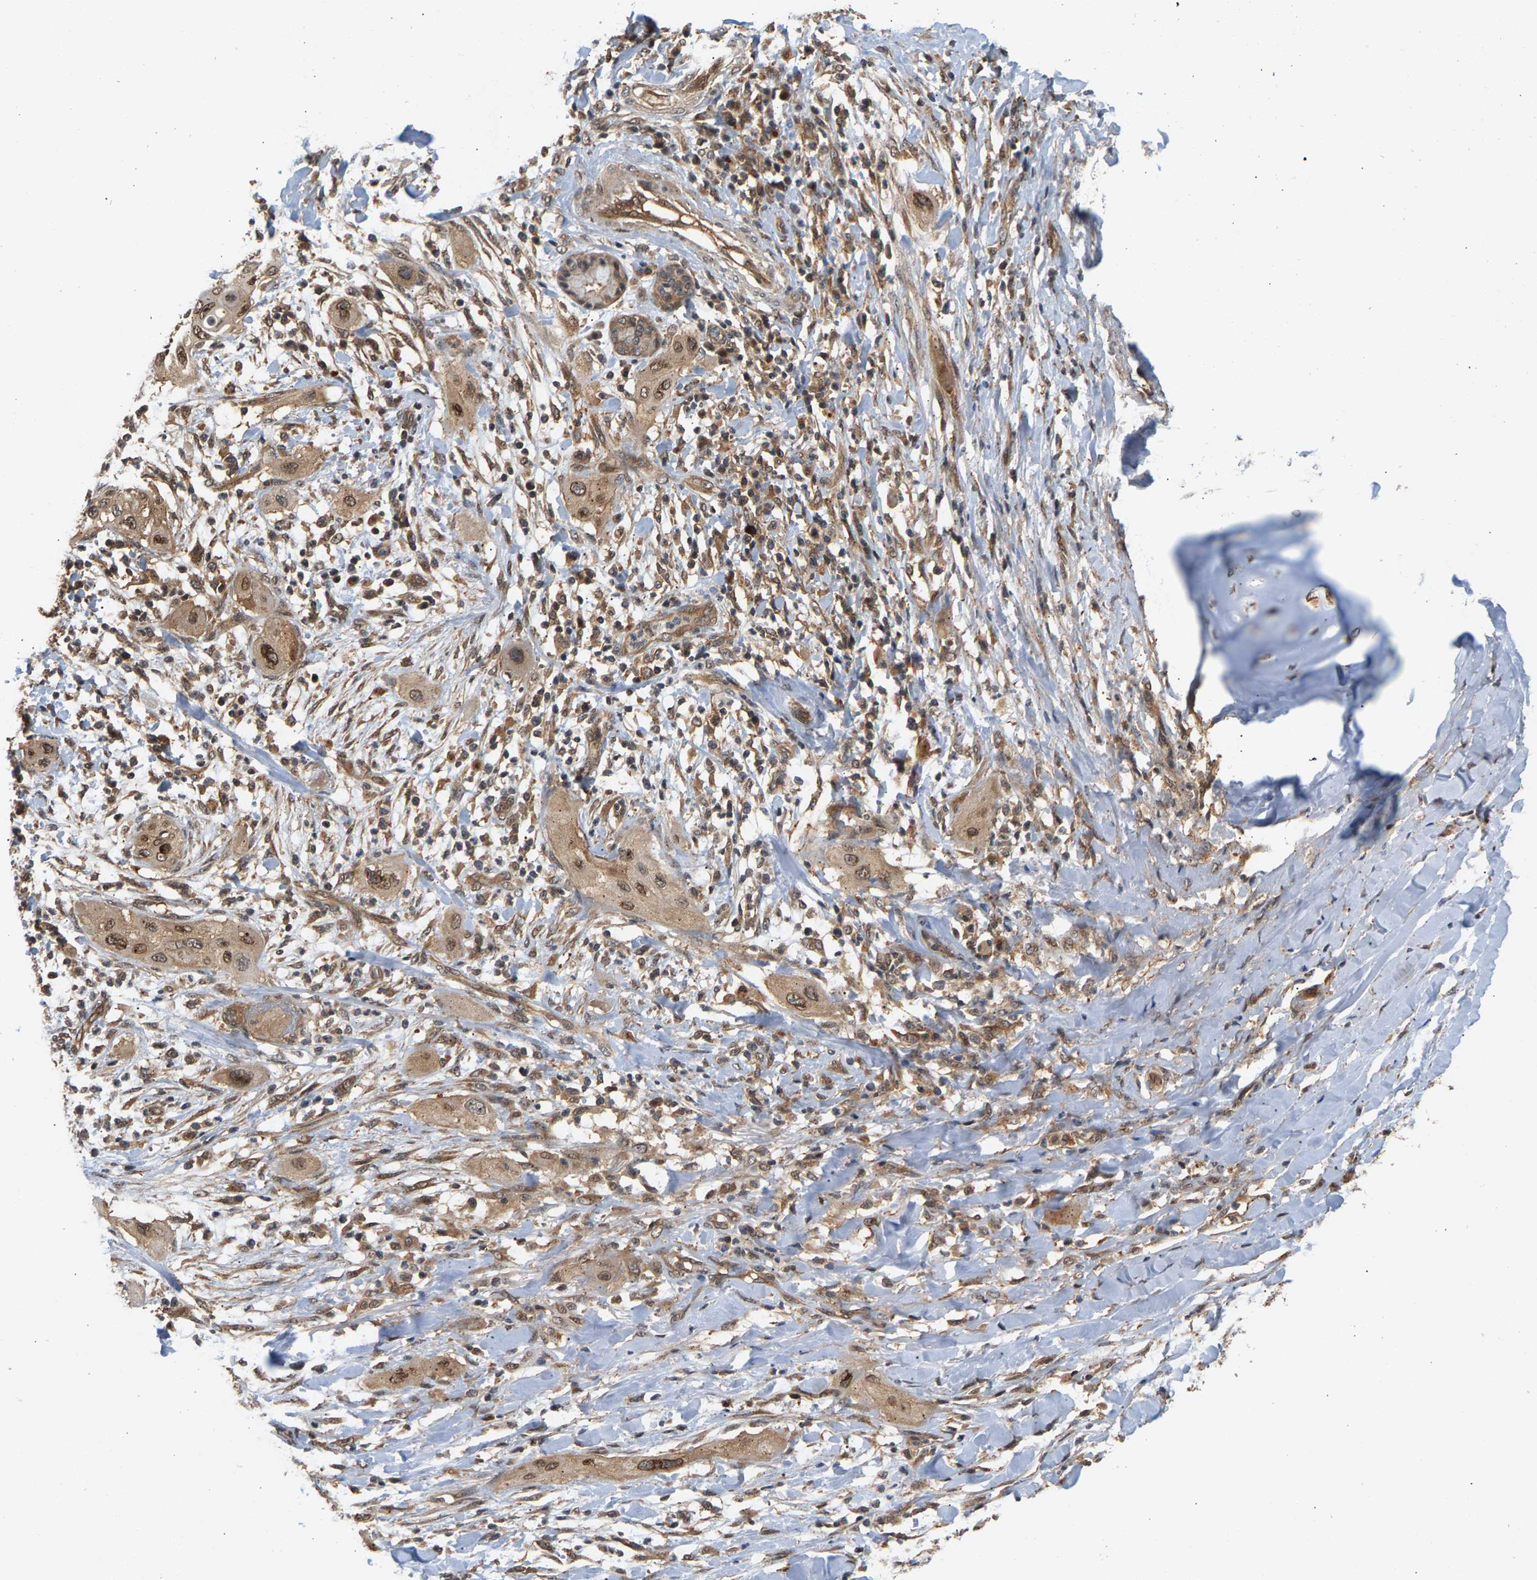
{"staining": {"intensity": "weak", "quantity": ">75%", "location": "cytoplasmic/membranous,nuclear"}, "tissue": "lung cancer", "cell_type": "Tumor cells", "image_type": "cancer", "snomed": [{"axis": "morphology", "description": "Squamous cell carcinoma, NOS"}, {"axis": "topography", "description": "Lung"}], "caption": "Brown immunohistochemical staining in squamous cell carcinoma (lung) reveals weak cytoplasmic/membranous and nuclear staining in about >75% of tumor cells.", "gene": "MAP2K5", "patient": {"sex": "female", "age": 47}}